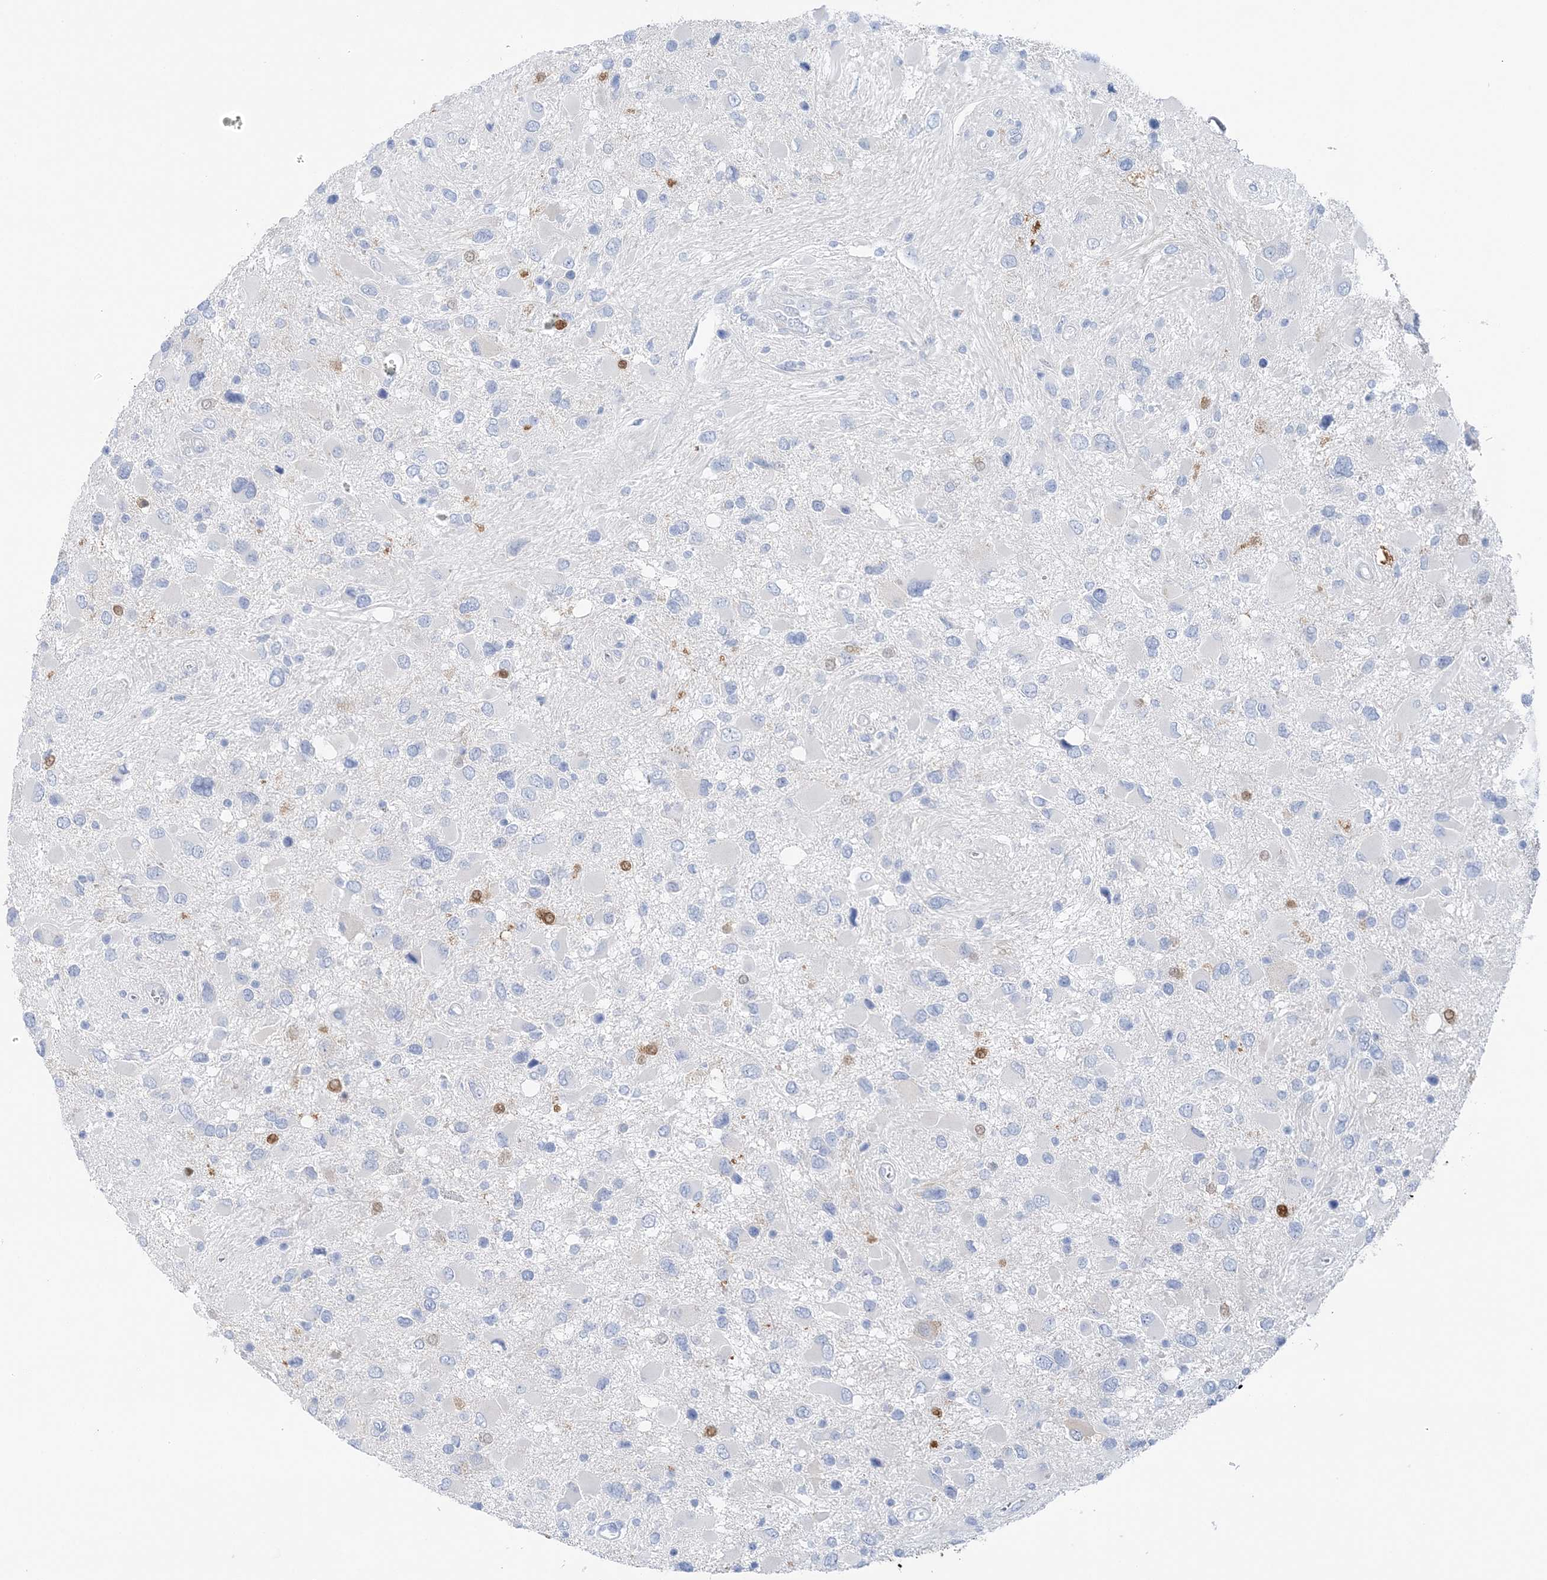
{"staining": {"intensity": "moderate", "quantity": "<25%", "location": "nuclear"}, "tissue": "glioma", "cell_type": "Tumor cells", "image_type": "cancer", "snomed": [{"axis": "morphology", "description": "Glioma, malignant, High grade"}, {"axis": "topography", "description": "Brain"}], "caption": "Moderate nuclear positivity for a protein is present in about <25% of tumor cells of malignant glioma (high-grade) using immunohistochemistry (IHC).", "gene": "HMGCS1", "patient": {"sex": "male", "age": 53}}